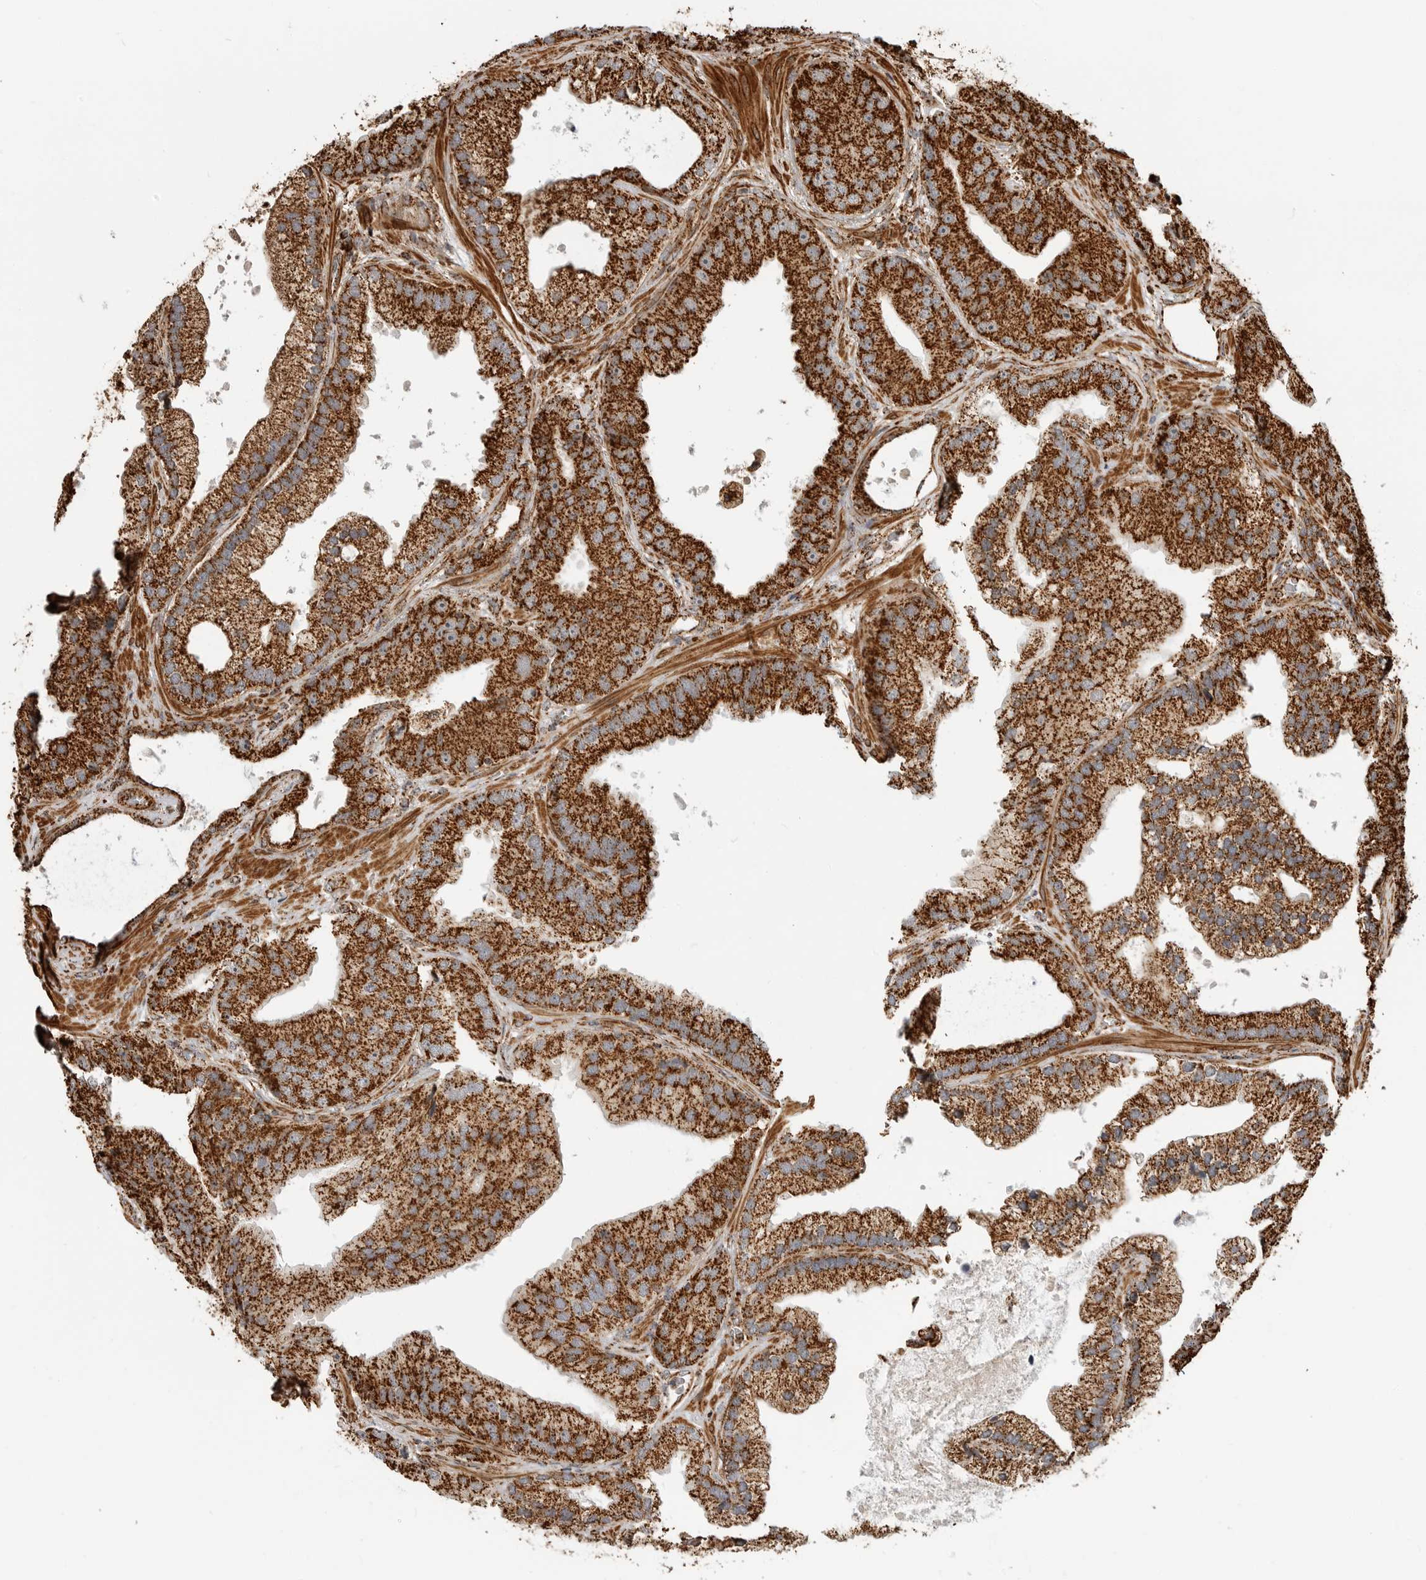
{"staining": {"intensity": "strong", "quantity": ">75%", "location": "cytoplasmic/membranous"}, "tissue": "prostate cancer", "cell_type": "Tumor cells", "image_type": "cancer", "snomed": [{"axis": "morphology", "description": "Adenocarcinoma, High grade"}, {"axis": "topography", "description": "Prostate"}], "caption": "Immunohistochemical staining of prostate adenocarcinoma (high-grade) demonstrates high levels of strong cytoplasmic/membranous staining in approximately >75% of tumor cells. (DAB IHC, brown staining for protein, blue staining for nuclei).", "gene": "BMP2K", "patient": {"sex": "male", "age": 70}}